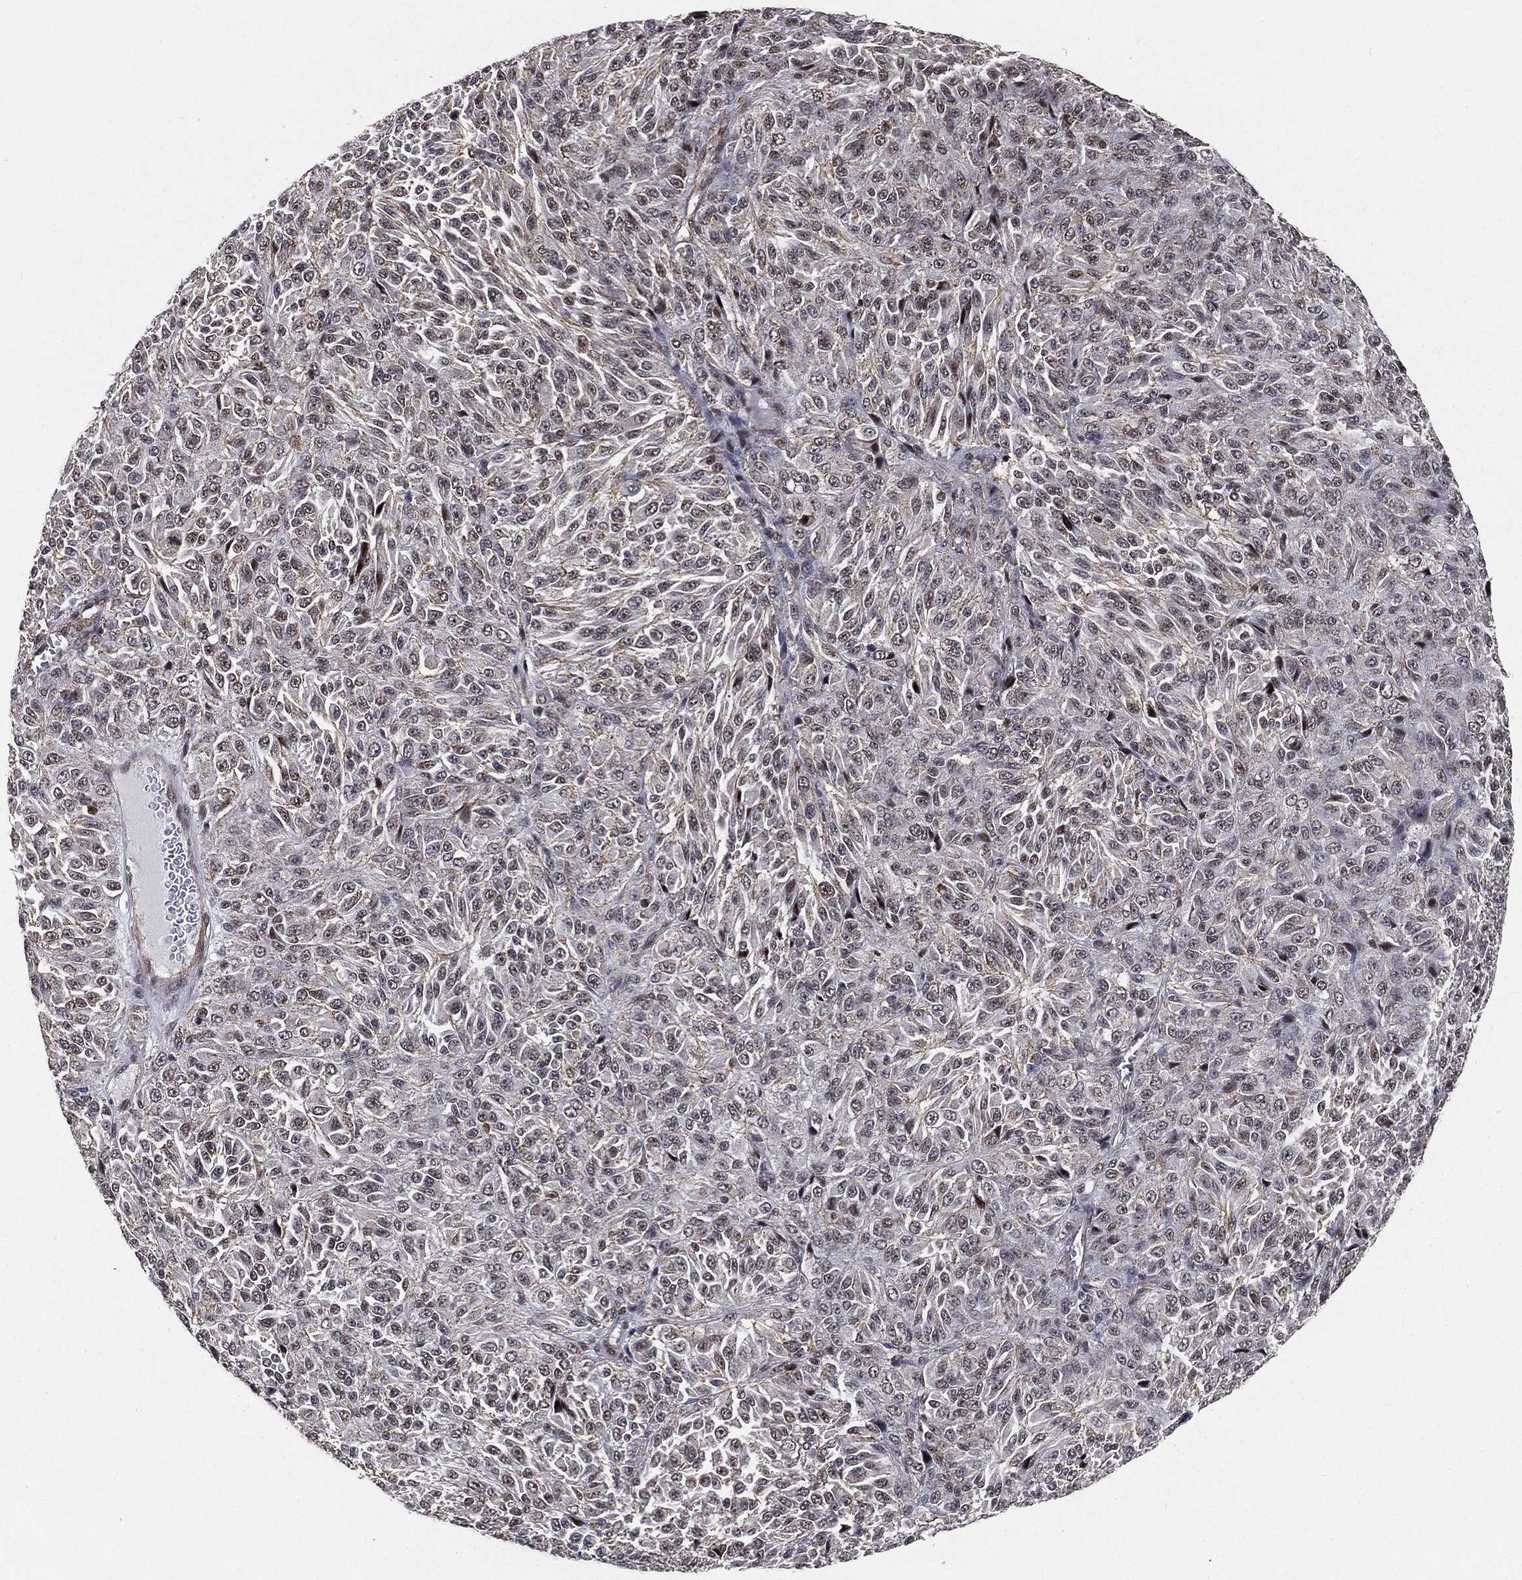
{"staining": {"intensity": "weak", "quantity": "<25%", "location": "nuclear"}, "tissue": "melanoma", "cell_type": "Tumor cells", "image_type": "cancer", "snomed": [{"axis": "morphology", "description": "Malignant melanoma, Metastatic site"}, {"axis": "topography", "description": "Brain"}], "caption": "DAB immunohistochemical staining of melanoma shows no significant positivity in tumor cells. (Immunohistochemistry, brightfield microscopy, high magnification).", "gene": "RSRC2", "patient": {"sex": "female", "age": 56}}